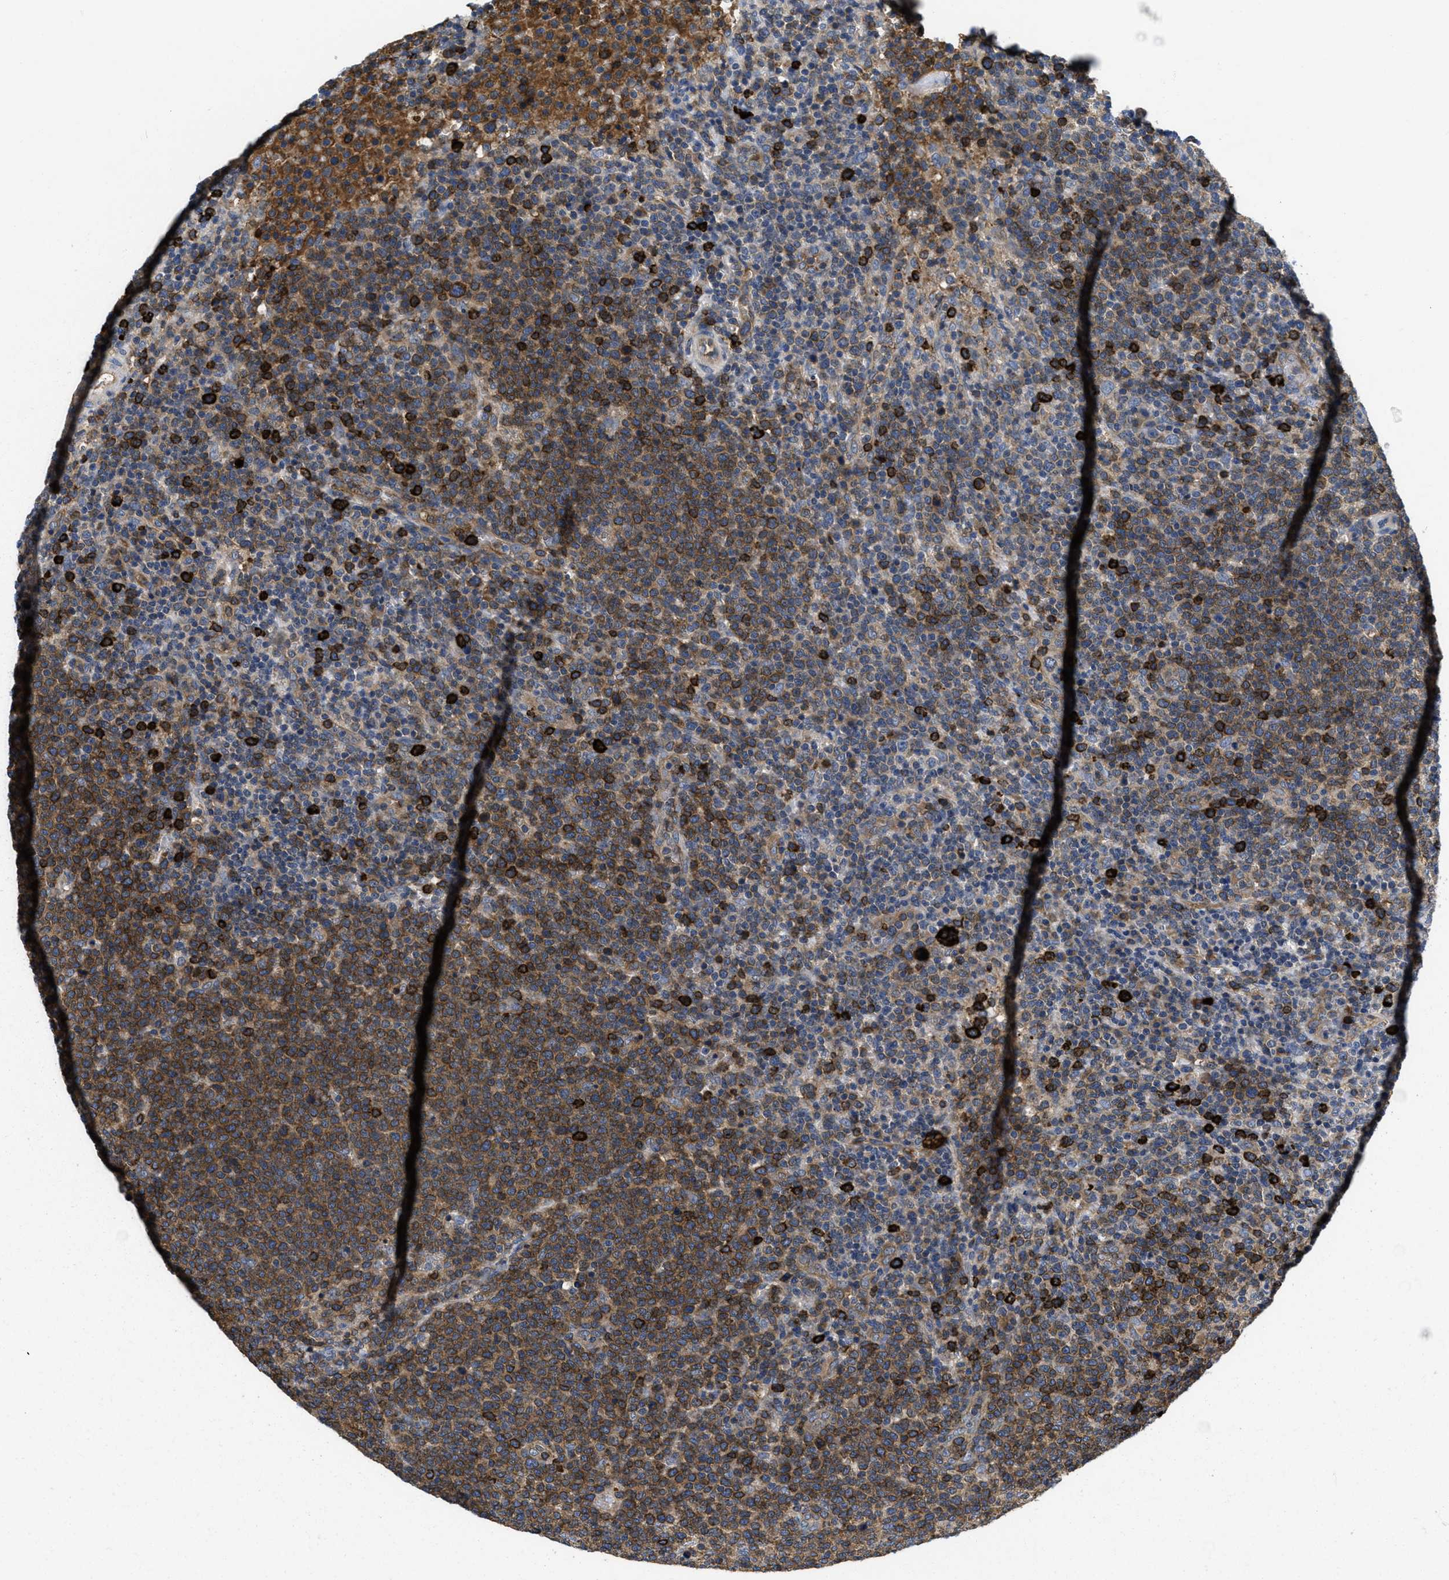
{"staining": {"intensity": "strong", "quantity": "25%-75%", "location": "cytoplasmic/membranous"}, "tissue": "lymphoma", "cell_type": "Tumor cells", "image_type": "cancer", "snomed": [{"axis": "morphology", "description": "Malignant lymphoma, non-Hodgkin's type, High grade"}, {"axis": "topography", "description": "Lymph node"}], "caption": "Immunohistochemistry (IHC) photomicrograph of lymphoma stained for a protein (brown), which demonstrates high levels of strong cytoplasmic/membranous expression in approximately 25%-75% of tumor cells.", "gene": "GALK1", "patient": {"sex": "male", "age": 61}}